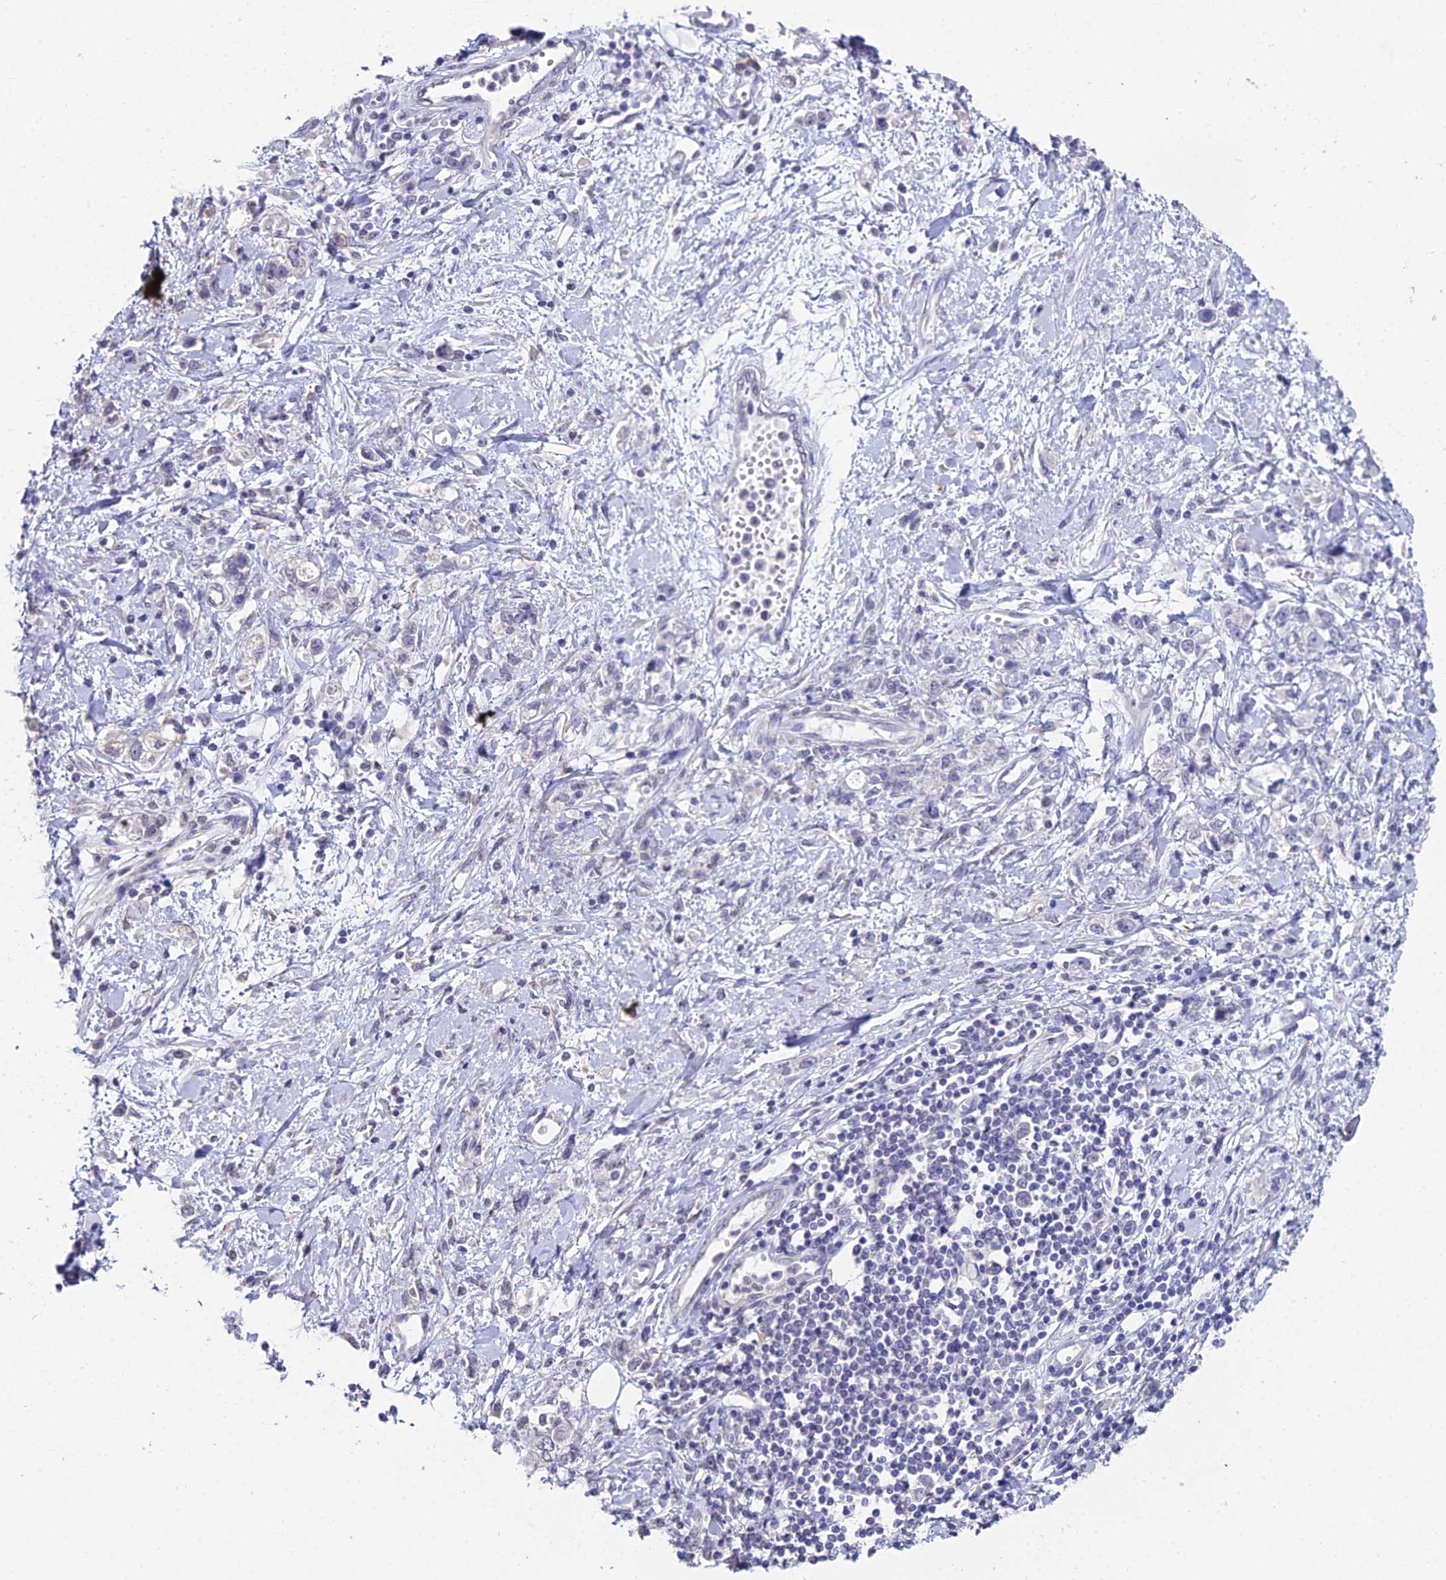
{"staining": {"intensity": "negative", "quantity": "none", "location": "none"}, "tissue": "stomach cancer", "cell_type": "Tumor cells", "image_type": "cancer", "snomed": [{"axis": "morphology", "description": "Adenocarcinoma, NOS"}, {"axis": "topography", "description": "Stomach"}], "caption": "The image reveals no significant expression in tumor cells of stomach adenocarcinoma.", "gene": "PRR22", "patient": {"sex": "female", "age": 76}}